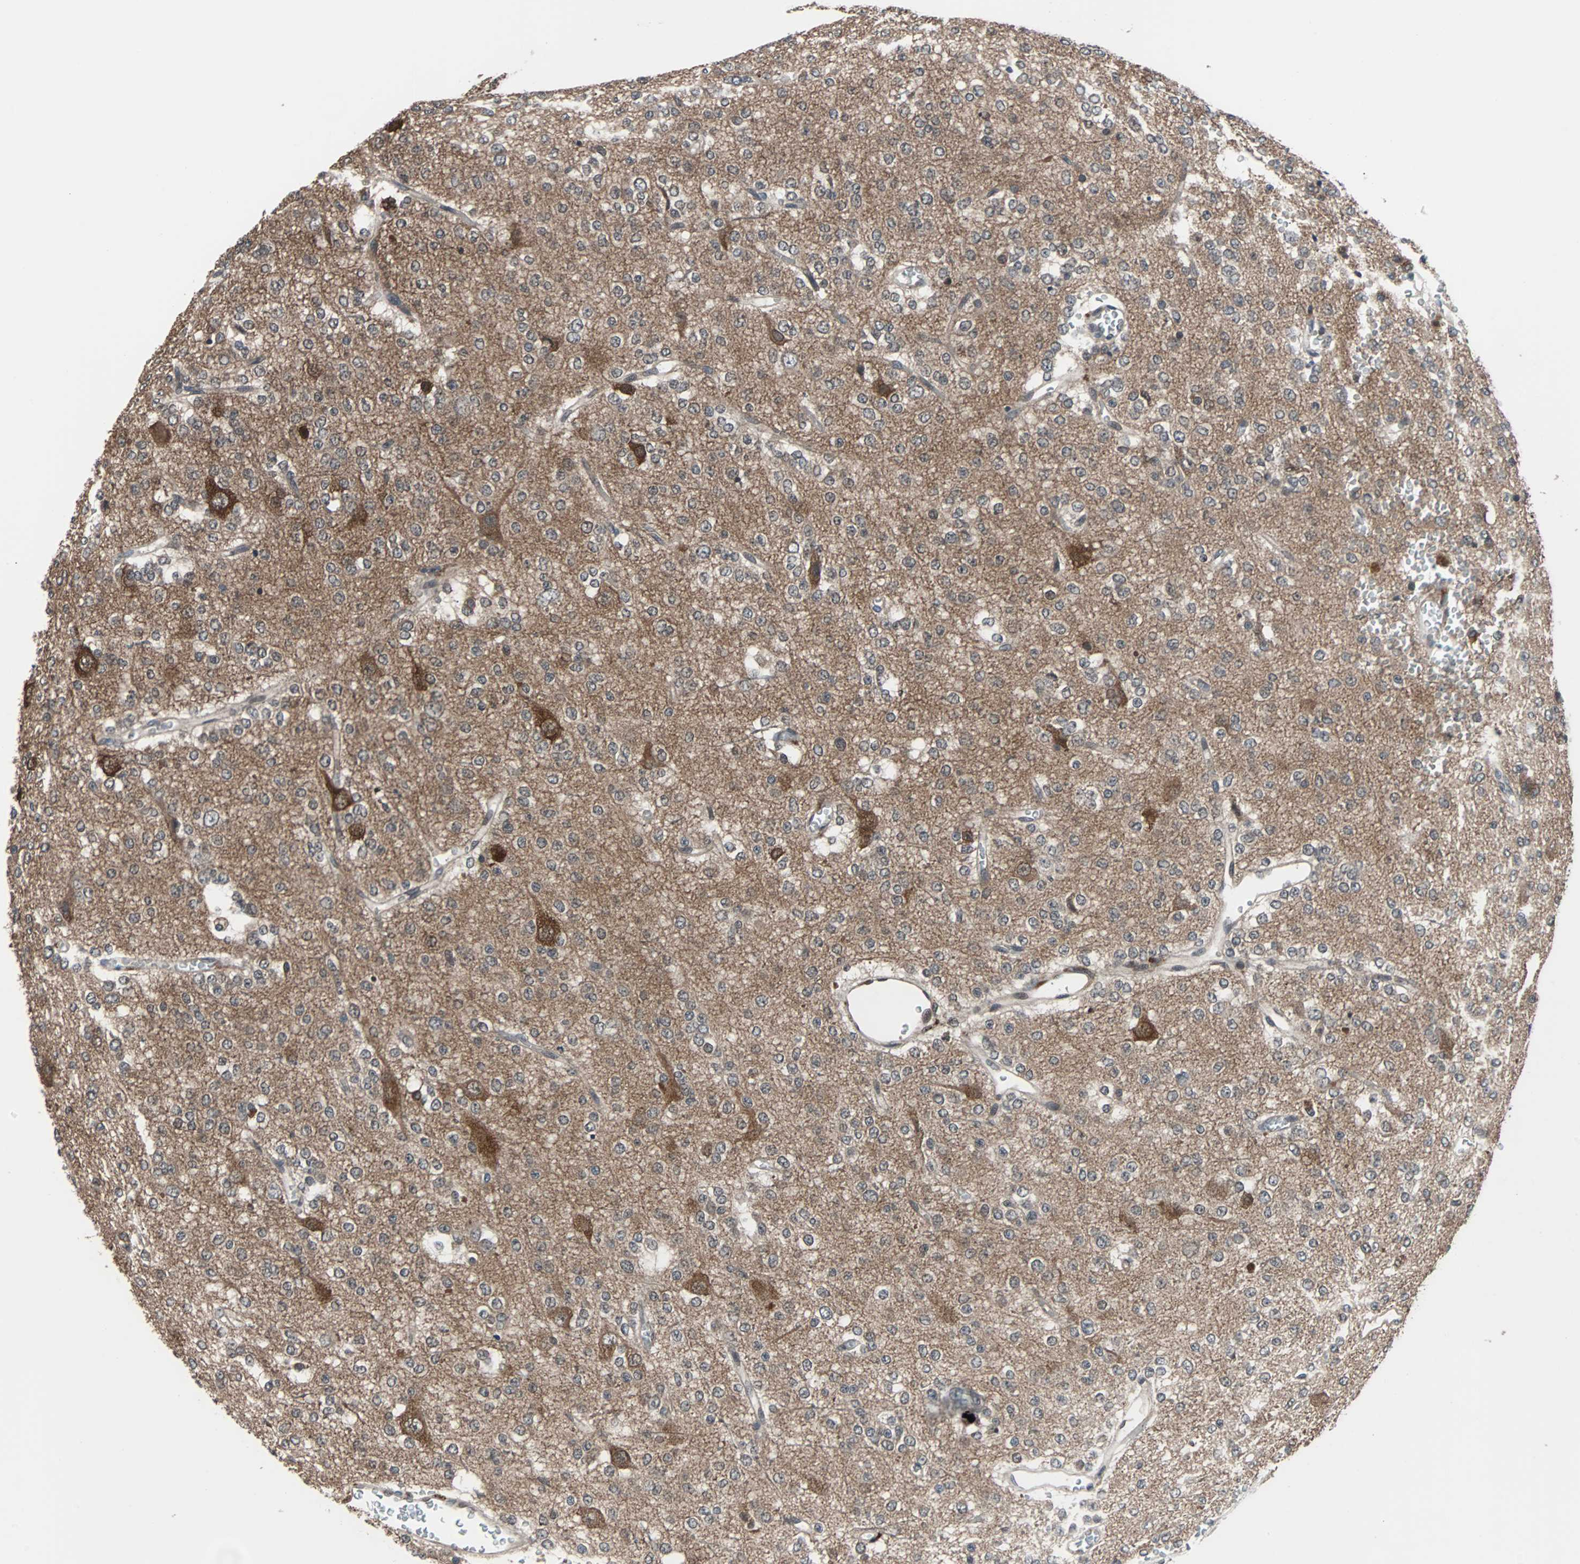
{"staining": {"intensity": "negative", "quantity": "none", "location": "none"}, "tissue": "glioma", "cell_type": "Tumor cells", "image_type": "cancer", "snomed": [{"axis": "morphology", "description": "Glioma, malignant, Low grade"}, {"axis": "topography", "description": "Brain"}], "caption": "Image shows no significant protein staining in tumor cells of glioma.", "gene": "PAK1", "patient": {"sex": "male", "age": 38}}